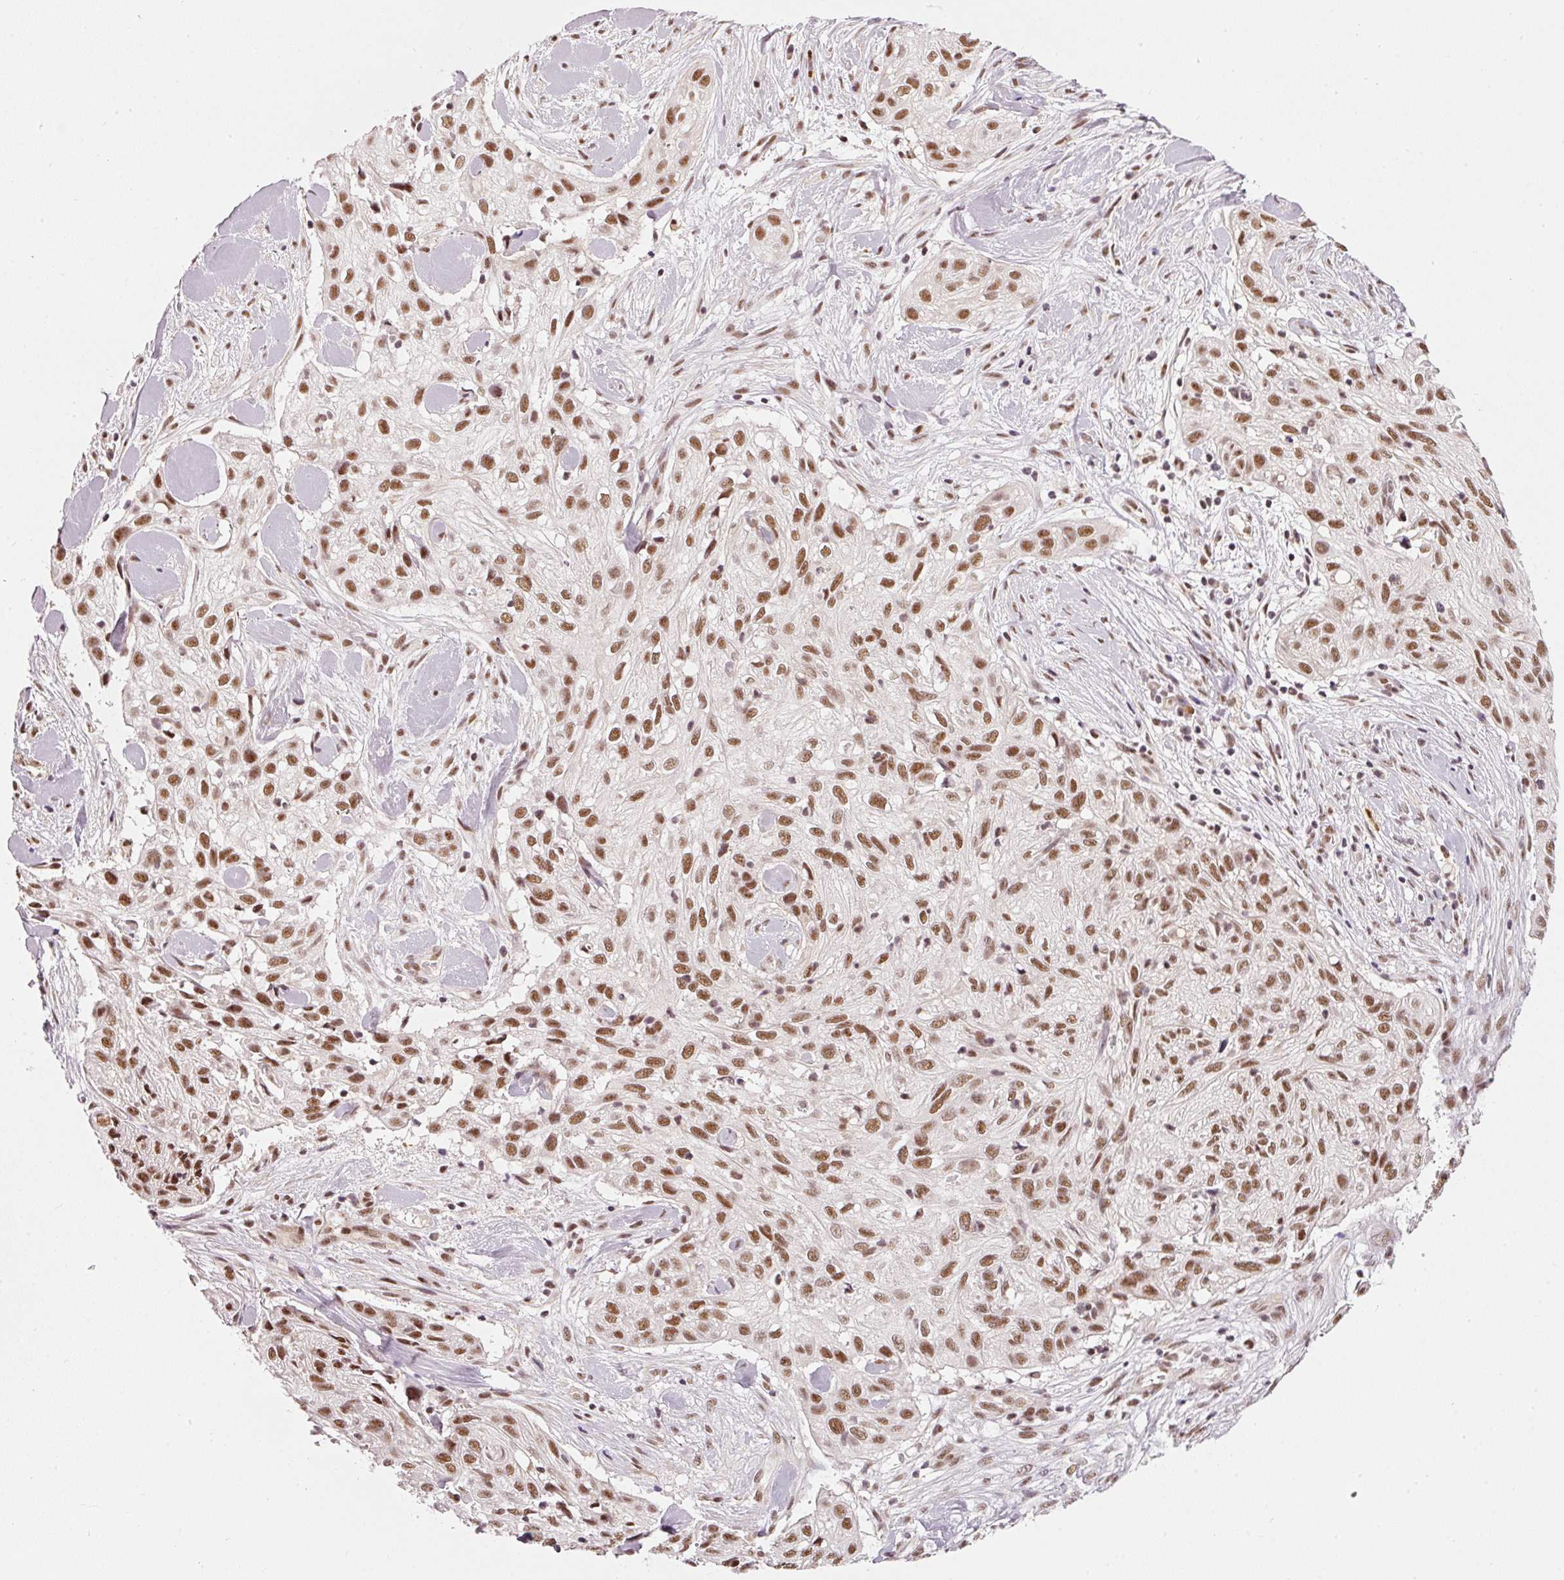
{"staining": {"intensity": "moderate", "quantity": ">75%", "location": "nuclear"}, "tissue": "skin cancer", "cell_type": "Tumor cells", "image_type": "cancer", "snomed": [{"axis": "morphology", "description": "Squamous cell carcinoma, NOS"}, {"axis": "topography", "description": "Skin"}], "caption": "About >75% of tumor cells in human skin squamous cell carcinoma reveal moderate nuclear protein positivity as visualized by brown immunohistochemical staining.", "gene": "THOC6", "patient": {"sex": "male", "age": 82}}